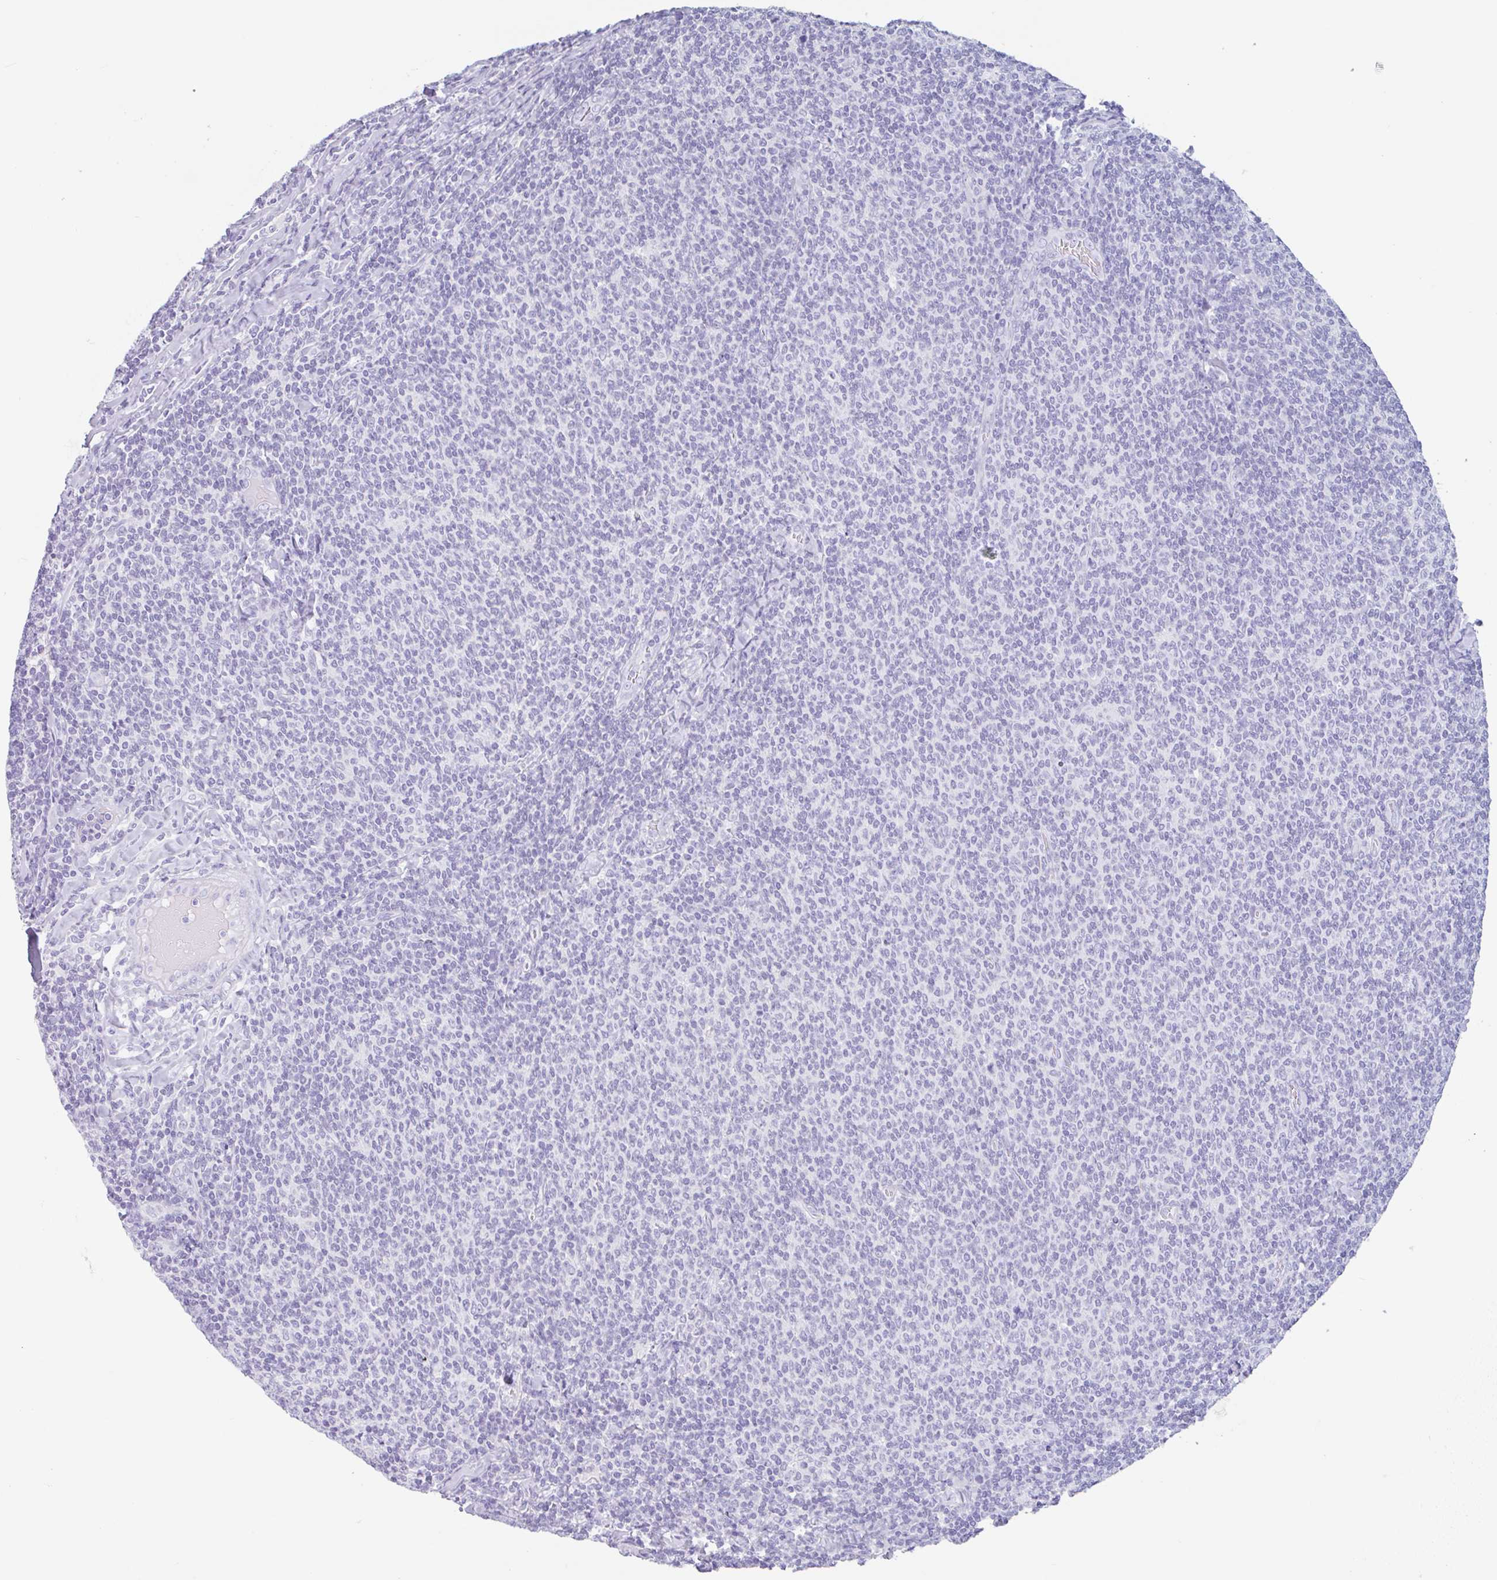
{"staining": {"intensity": "negative", "quantity": "none", "location": "none"}, "tissue": "lymphoma", "cell_type": "Tumor cells", "image_type": "cancer", "snomed": [{"axis": "morphology", "description": "Malignant lymphoma, non-Hodgkin's type, Low grade"}, {"axis": "topography", "description": "Lymph node"}], "caption": "There is no significant expression in tumor cells of malignant lymphoma, non-Hodgkin's type (low-grade).", "gene": "EMC4", "patient": {"sex": "male", "age": 52}}